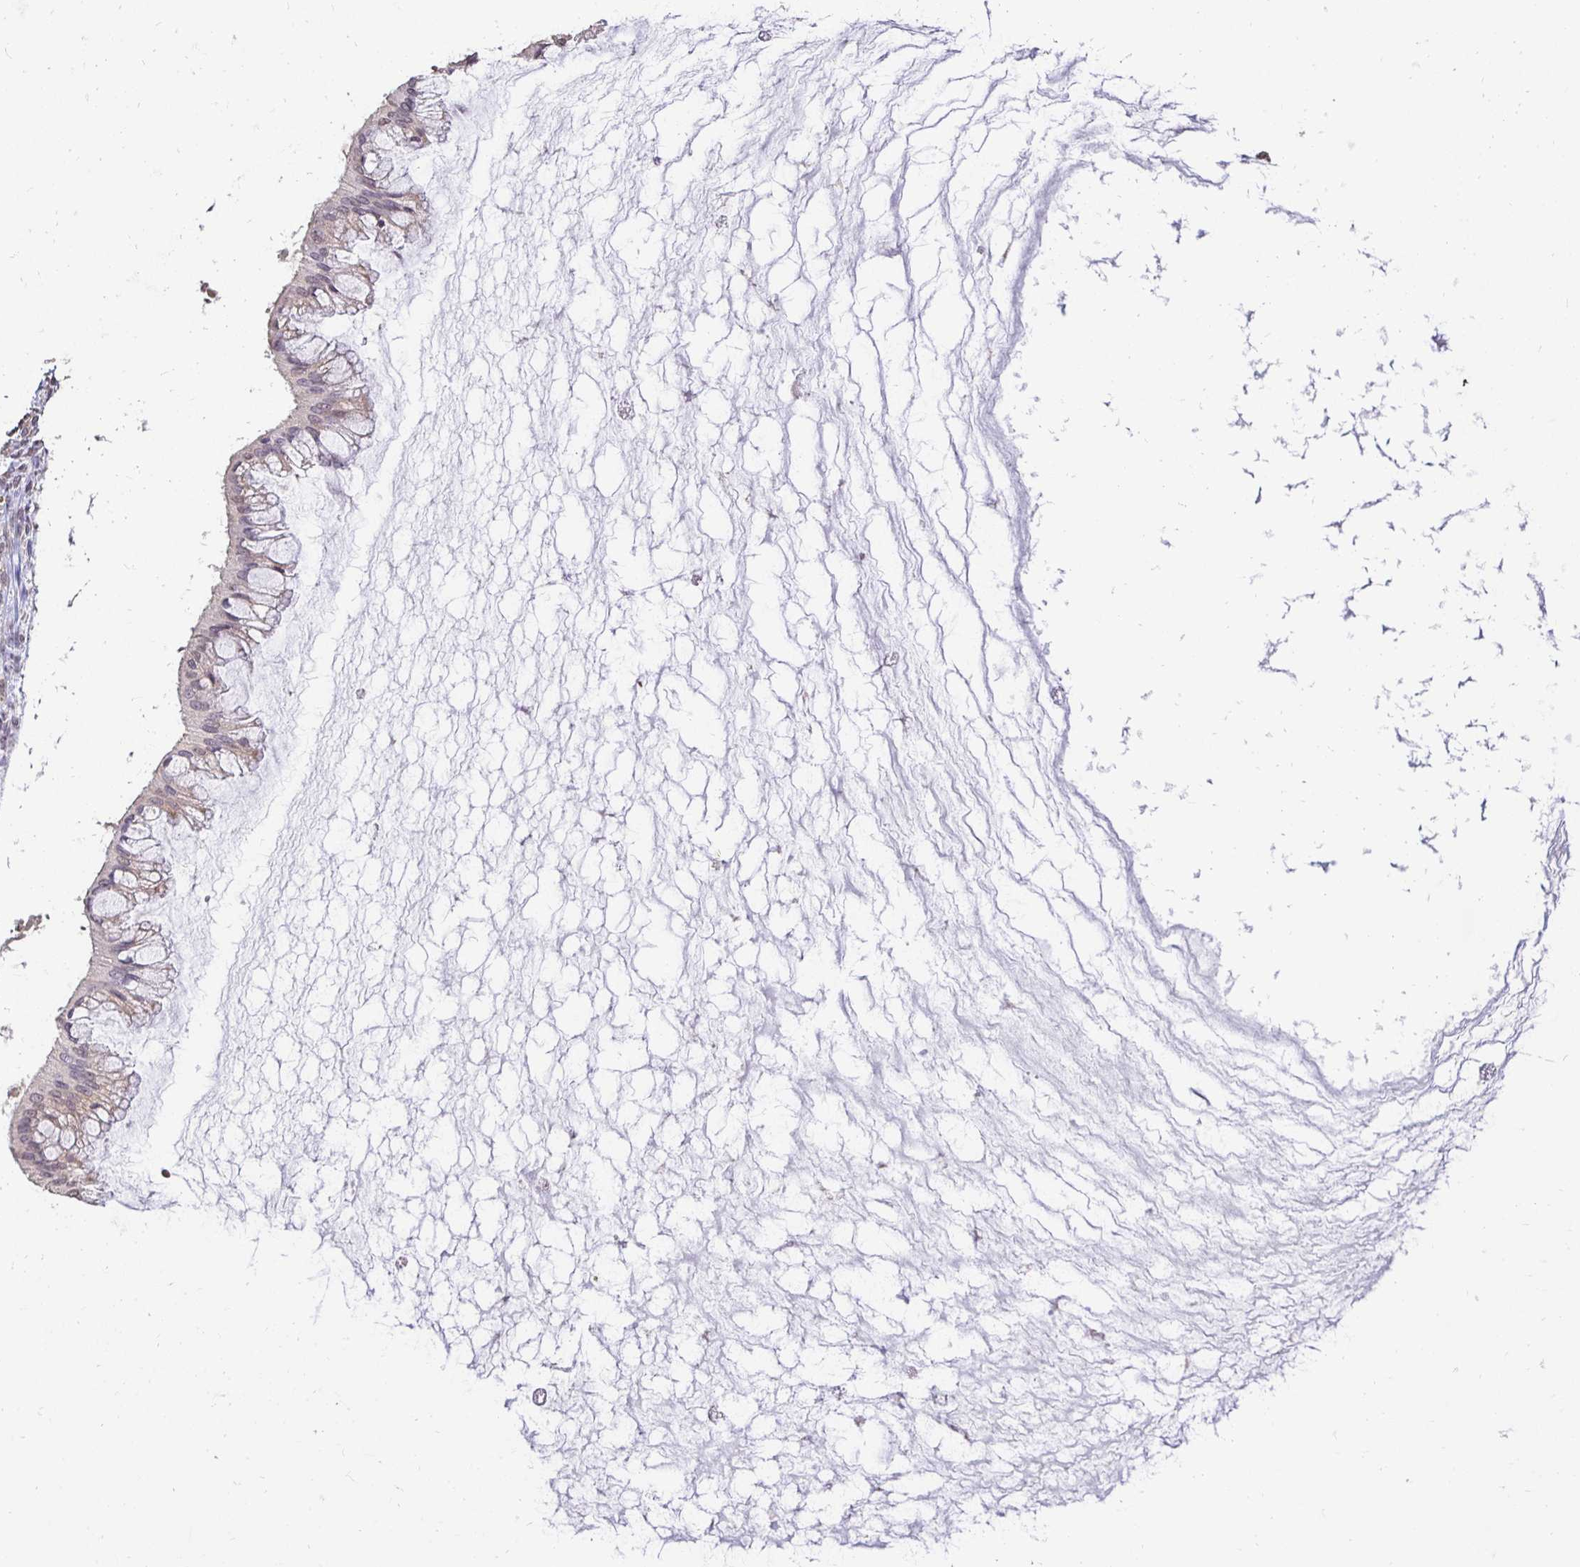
{"staining": {"intensity": "weak", "quantity": "<25%", "location": "cytoplasmic/membranous"}, "tissue": "ovarian cancer", "cell_type": "Tumor cells", "image_type": "cancer", "snomed": [{"axis": "morphology", "description": "Cystadenocarcinoma, mucinous, NOS"}, {"axis": "topography", "description": "Ovary"}], "caption": "Immunohistochemistry photomicrograph of neoplastic tissue: ovarian cancer (mucinous cystadenocarcinoma) stained with DAB (3,3'-diaminobenzidine) displays no significant protein positivity in tumor cells.", "gene": "RHEBL1", "patient": {"sex": "female", "age": 73}}